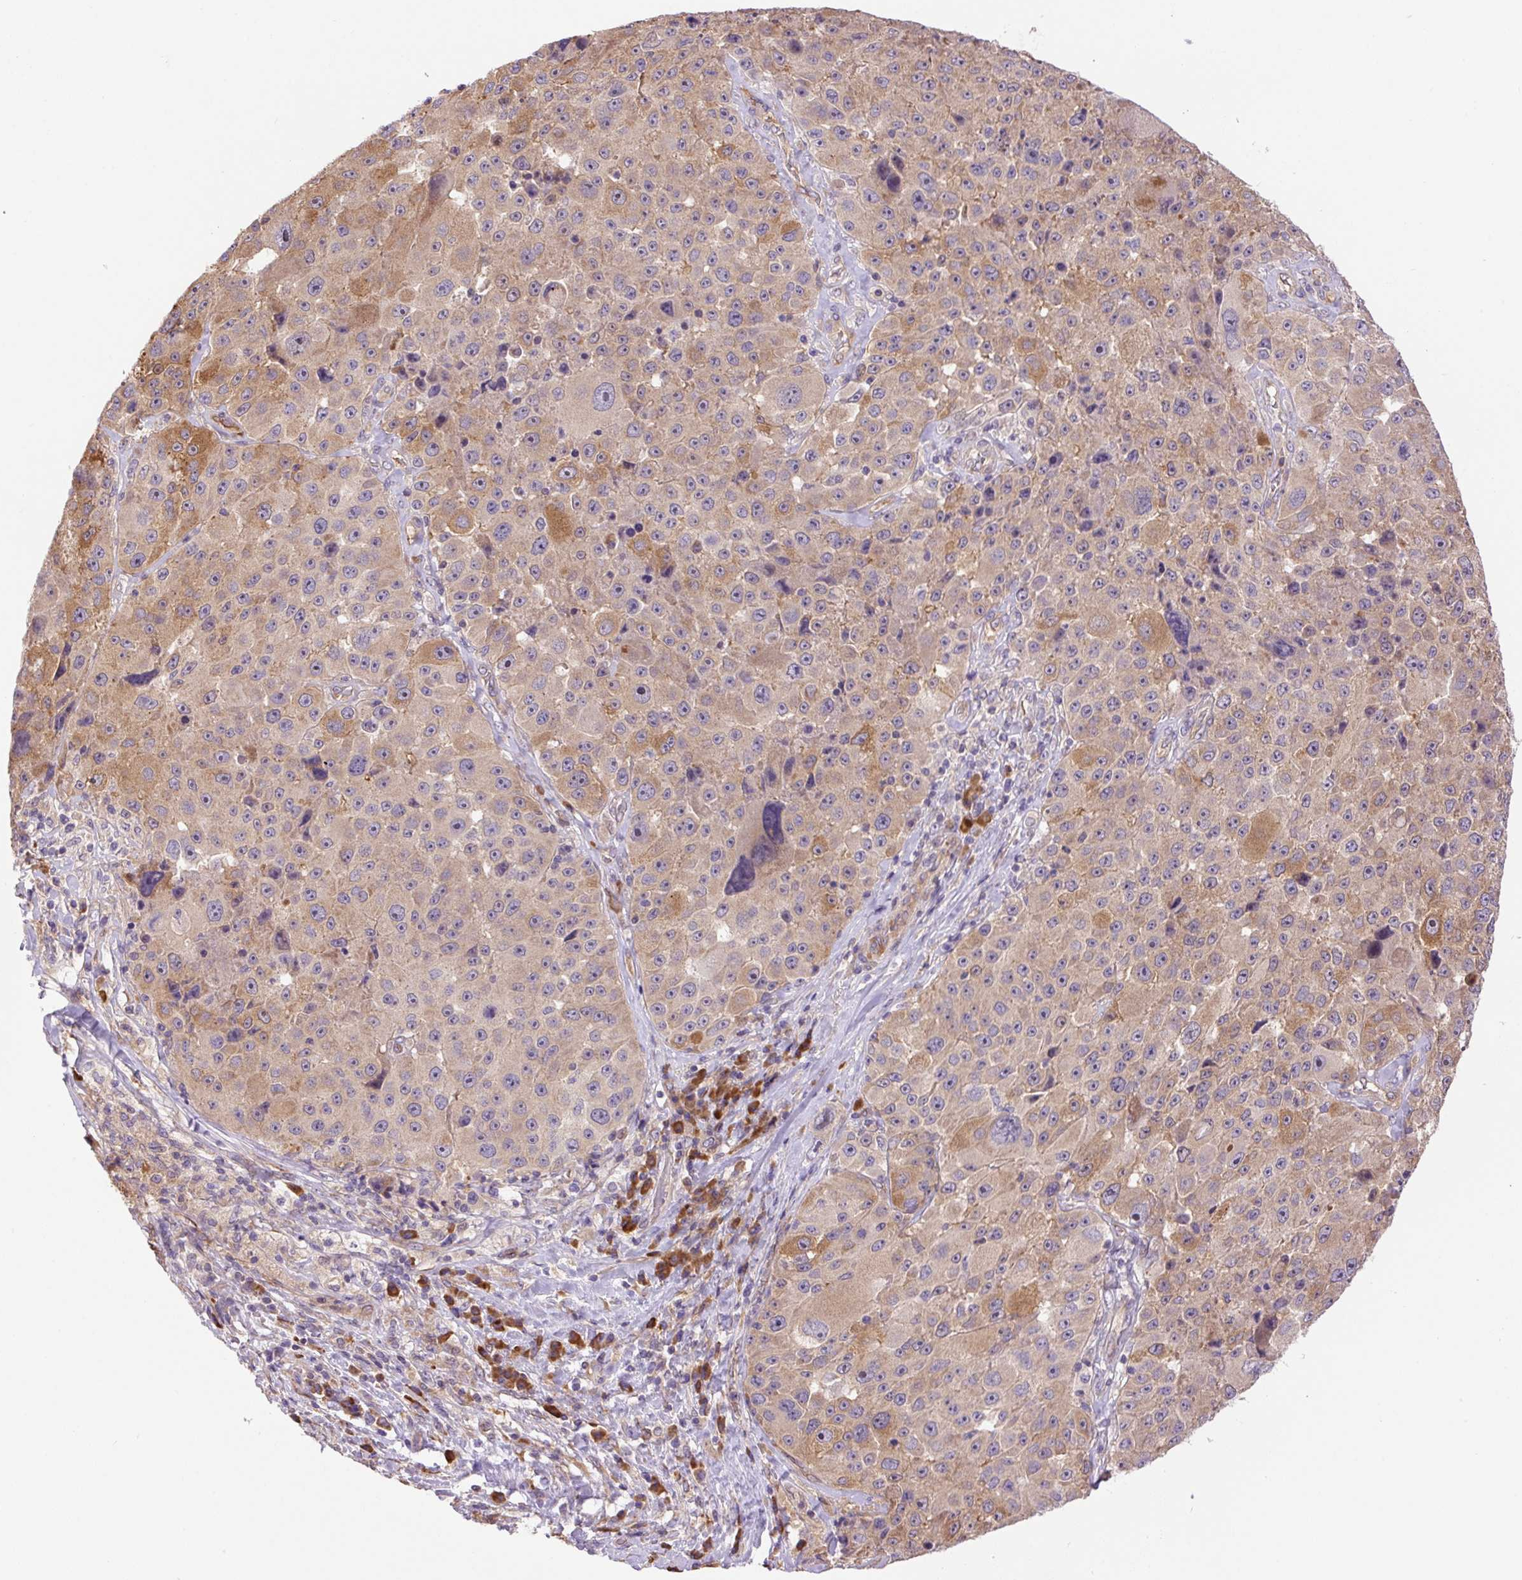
{"staining": {"intensity": "moderate", "quantity": "25%-75%", "location": "cytoplasmic/membranous"}, "tissue": "melanoma", "cell_type": "Tumor cells", "image_type": "cancer", "snomed": [{"axis": "morphology", "description": "Malignant melanoma, Metastatic site"}, {"axis": "topography", "description": "Lymph node"}], "caption": "Tumor cells demonstrate medium levels of moderate cytoplasmic/membranous expression in about 25%-75% of cells in melanoma.", "gene": "PPME1", "patient": {"sex": "male", "age": 62}}